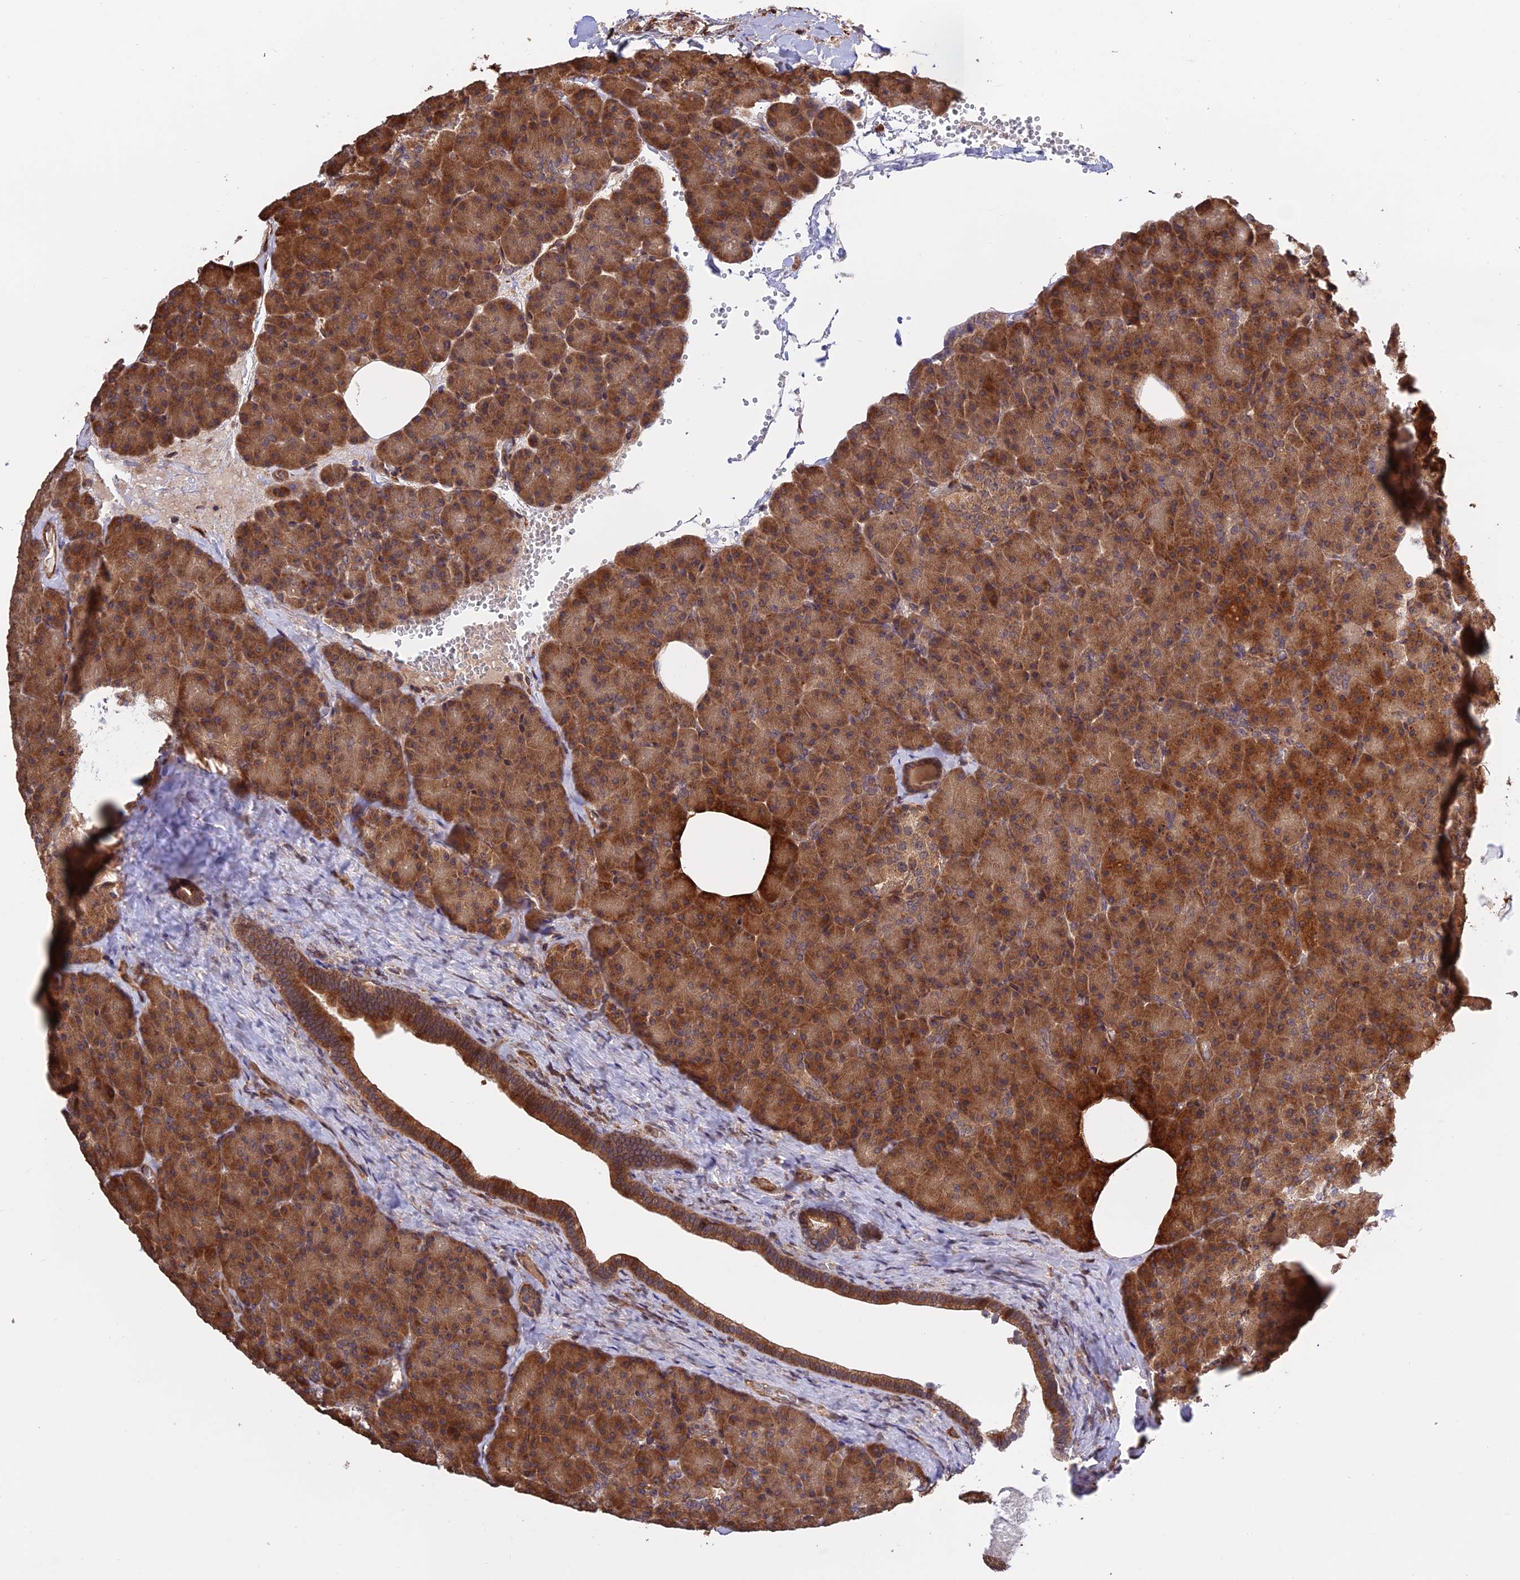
{"staining": {"intensity": "strong", "quantity": ">75%", "location": "cytoplasmic/membranous"}, "tissue": "pancreas", "cell_type": "Exocrine glandular cells", "image_type": "normal", "snomed": [{"axis": "morphology", "description": "Normal tissue, NOS"}, {"axis": "morphology", "description": "Carcinoid, malignant, NOS"}, {"axis": "topography", "description": "Pancreas"}], "caption": "A brown stain labels strong cytoplasmic/membranous positivity of a protein in exocrine glandular cells of normal human pancreas. (Stains: DAB in brown, nuclei in blue, Microscopy: brightfield microscopy at high magnification).", "gene": "CREBL2", "patient": {"sex": "female", "age": 35}}